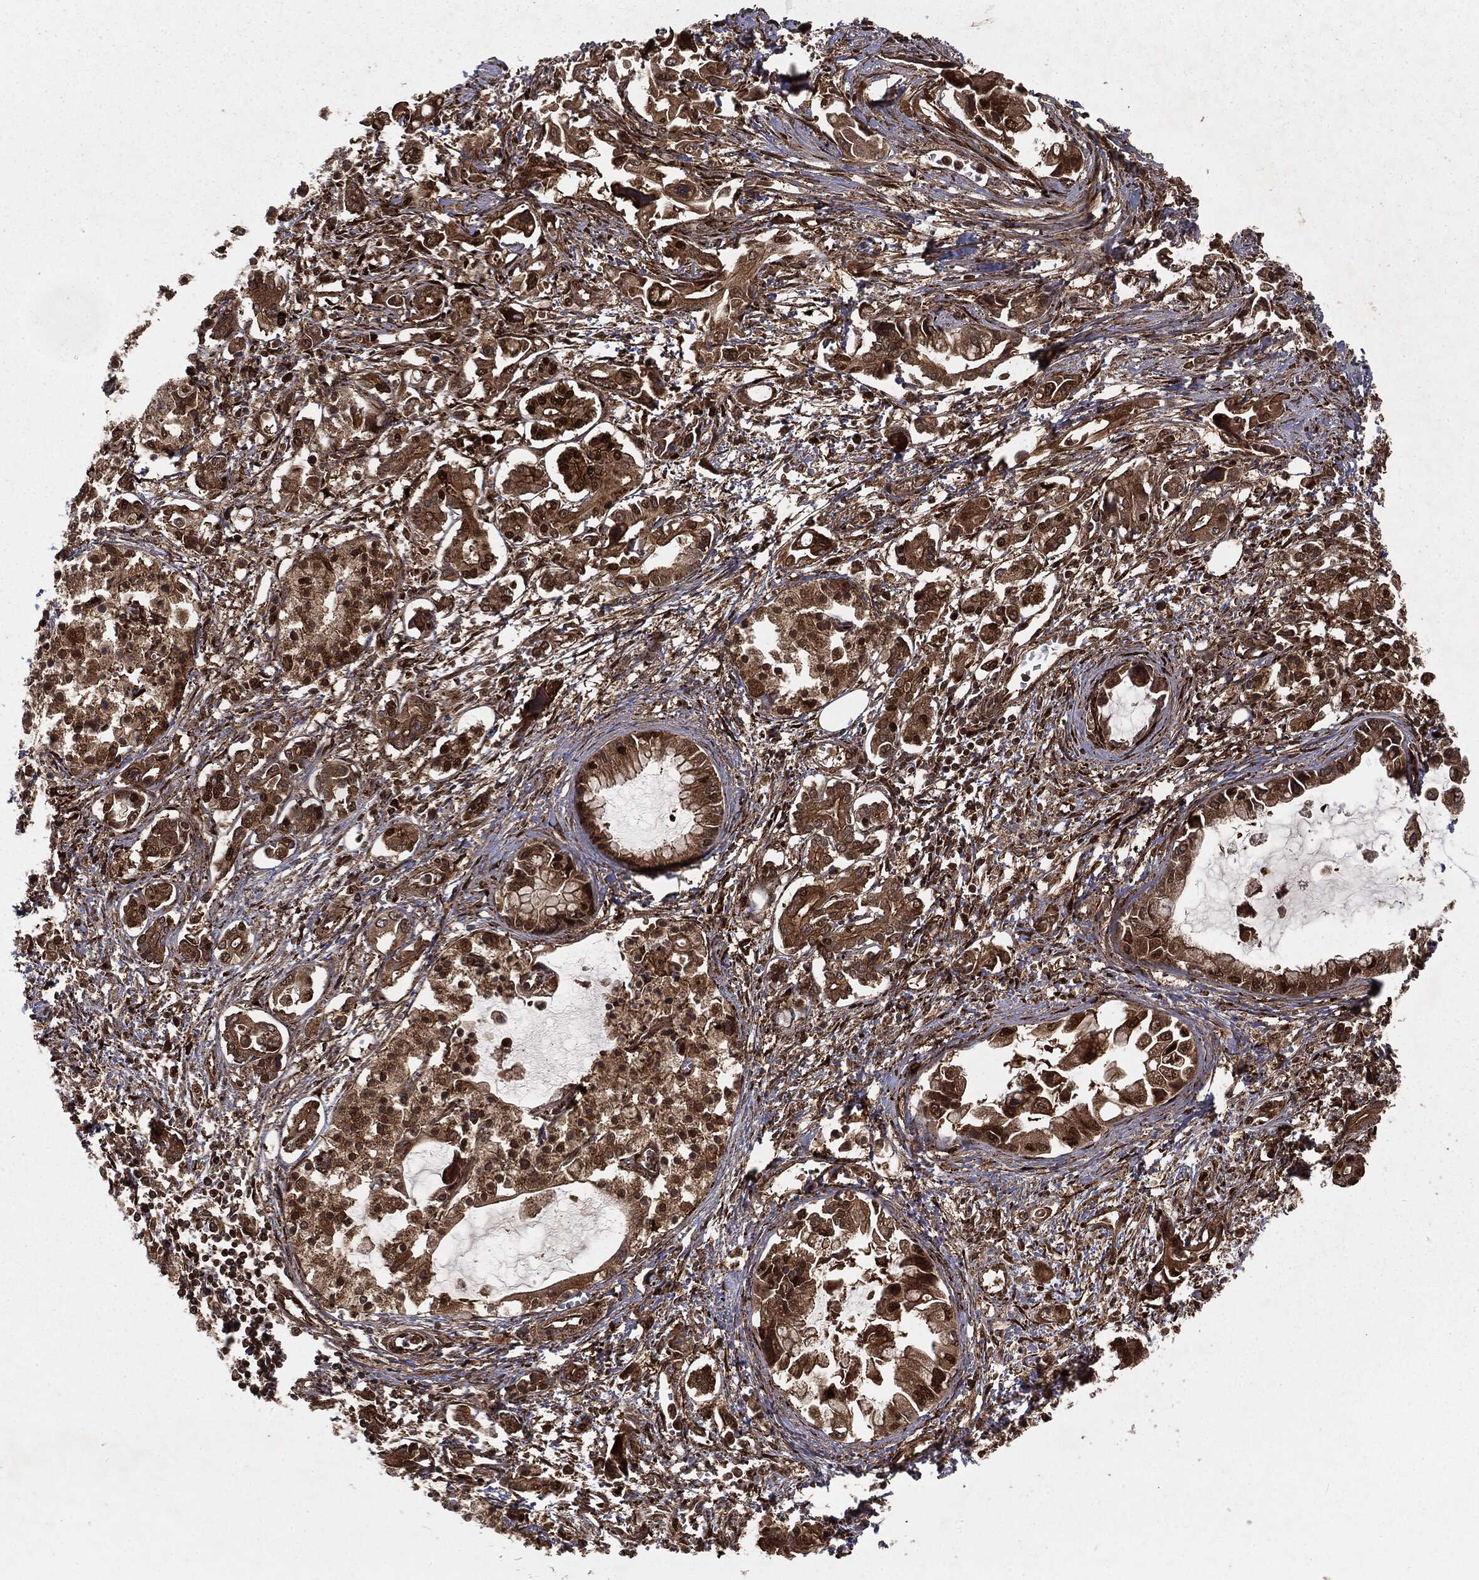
{"staining": {"intensity": "strong", "quantity": "25%-75%", "location": "cytoplasmic/membranous,nuclear"}, "tissue": "pancreatic cancer", "cell_type": "Tumor cells", "image_type": "cancer", "snomed": [{"axis": "morphology", "description": "Adenocarcinoma, NOS"}, {"axis": "topography", "description": "Pancreas"}], "caption": "High-power microscopy captured an IHC micrograph of pancreatic cancer, revealing strong cytoplasmic/membranous and nuclear positivity in about 25%-75% of tumor cells.", "gene": "RANBP9", "patient": {"sex": "male", "age": 84}}